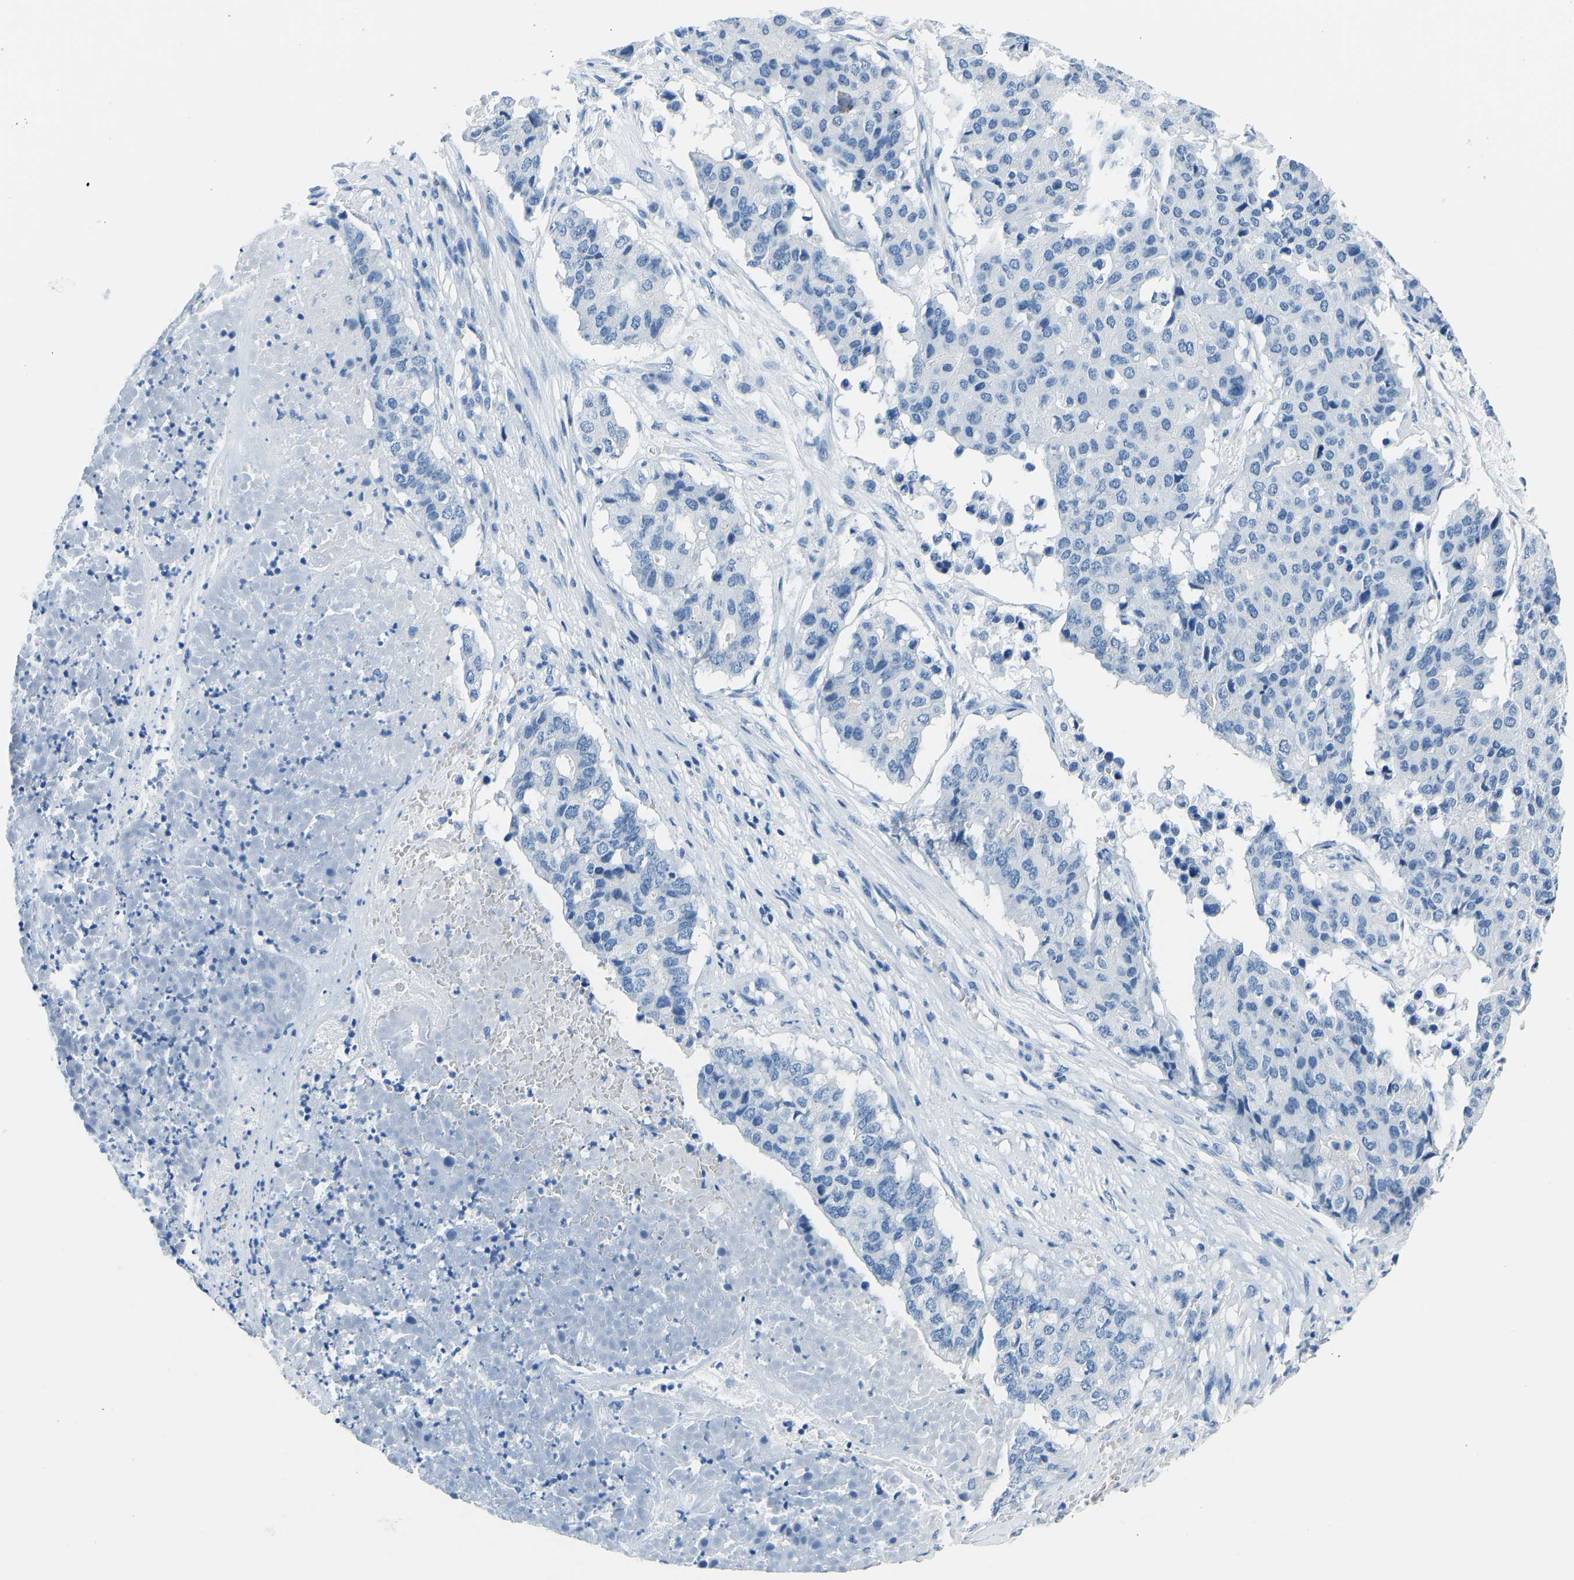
{"staining": {"intensity": "negative", "quantity": "none", "location": "none"}, "tissue": "pancreatic cancer", "cell_type": "Tumor cells", "image_type": "cancer", "snomed": [{"axis": "morphology", "description": "Adenocarcinoma, NOS"}, {"axis": "topography", "description": "Pancreas"}], "caption": "IHC photomicrograph of human adenocarcinoma (pancreatic) stained for a protein (brown), which demonstrates no expression in tumor cells.", "gene": "SERPINB3", "patient": {"sex": "male", "age": 50}}